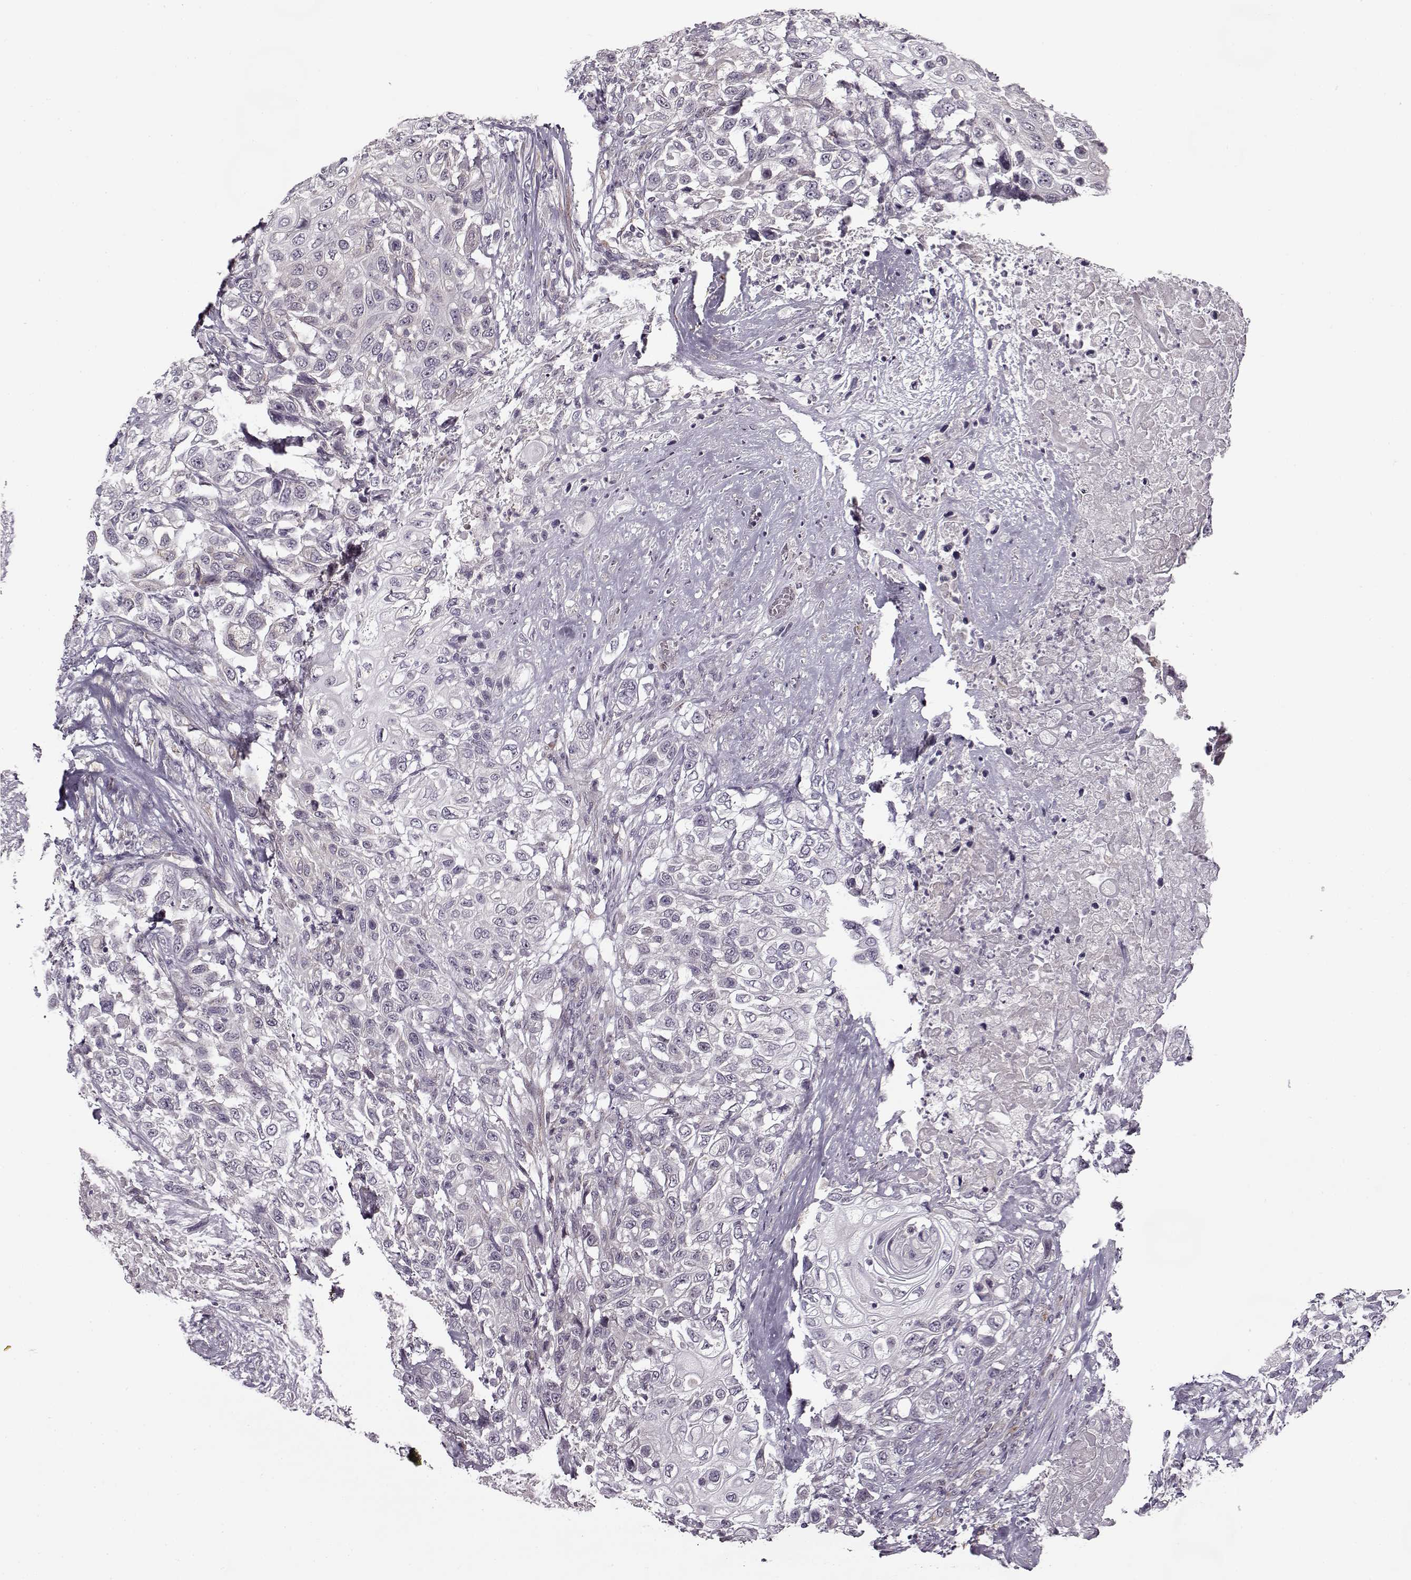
{"staining": {"intensity": "negative", "quantity": "none", "location": "none"}, "tissue": "urothelial cancer", "cell_type": "Tumor cells", "image_type": "cancer", "snomed": [{"axis": "morphology", "description": "Urothelial carcinoma, High grade"}, {"axis": "topography", "description": "Urinary bladder"}], "caption": "IHC image of urothelial cancer stained for a protein (brown), which shows no positivity in tumor cells.", "gene": "LAMB2", "patient": {"sex": "female", "age": 56}}